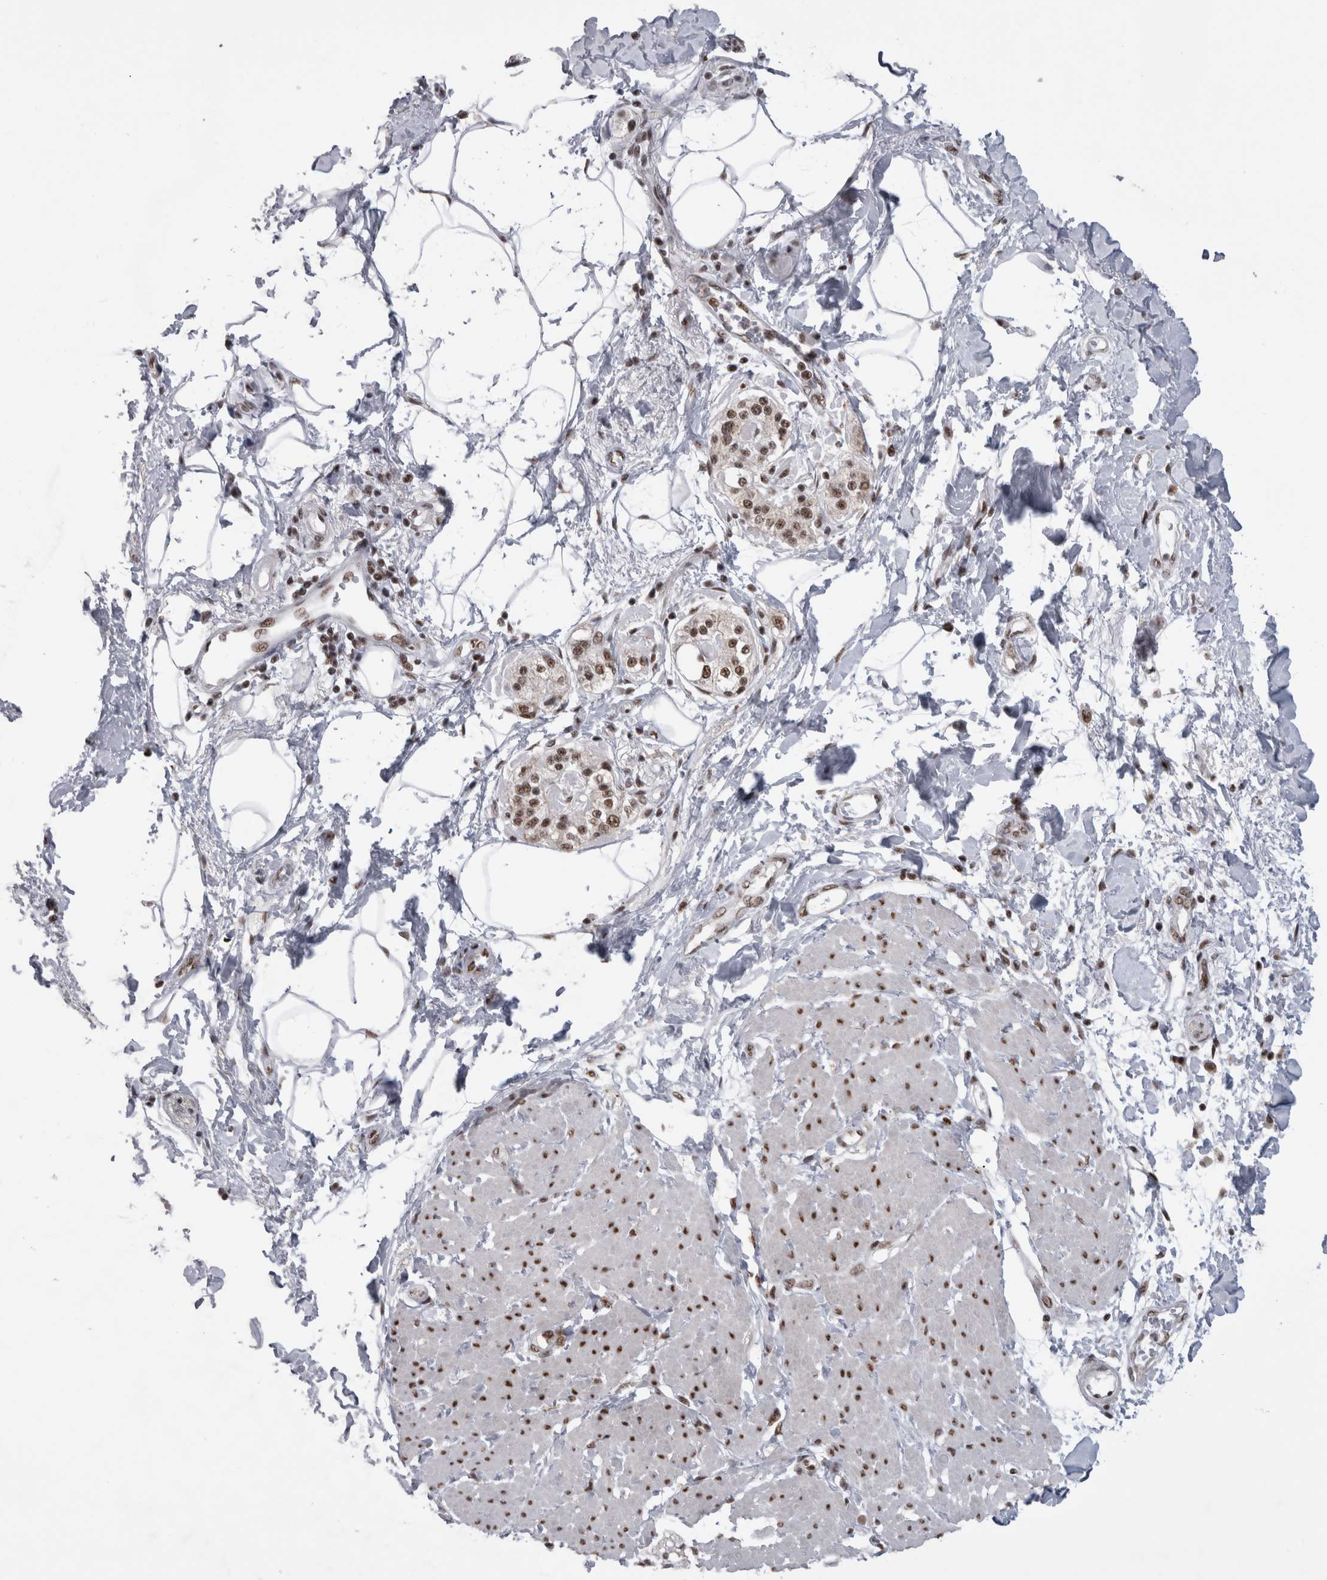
{"staining": {"intensity": "strong", "quantity": ">75%", "location": "nuclear"}, "tissue": "pancreatic cancer", "cell_type": "Tumor cells", "image_type": "cancer", "snomed": [{"axis": "morphology", "description": "Normal tissue, NOS"}, {"axis": "morphology", "description": "Adenocarcinoma, NOS"}, {"axis": "topography", "description": "Pancreas"}, {"axis": "topography", "description": "Duodenum"}], "caption": "Immunohistochemical staining of pancreatic adenocarcinoma displays strong nuclear protein positivity in approximately >75% of tumor cells.", "gene": "CDK11A", "patient": {"sex": "female", "age": 60}}